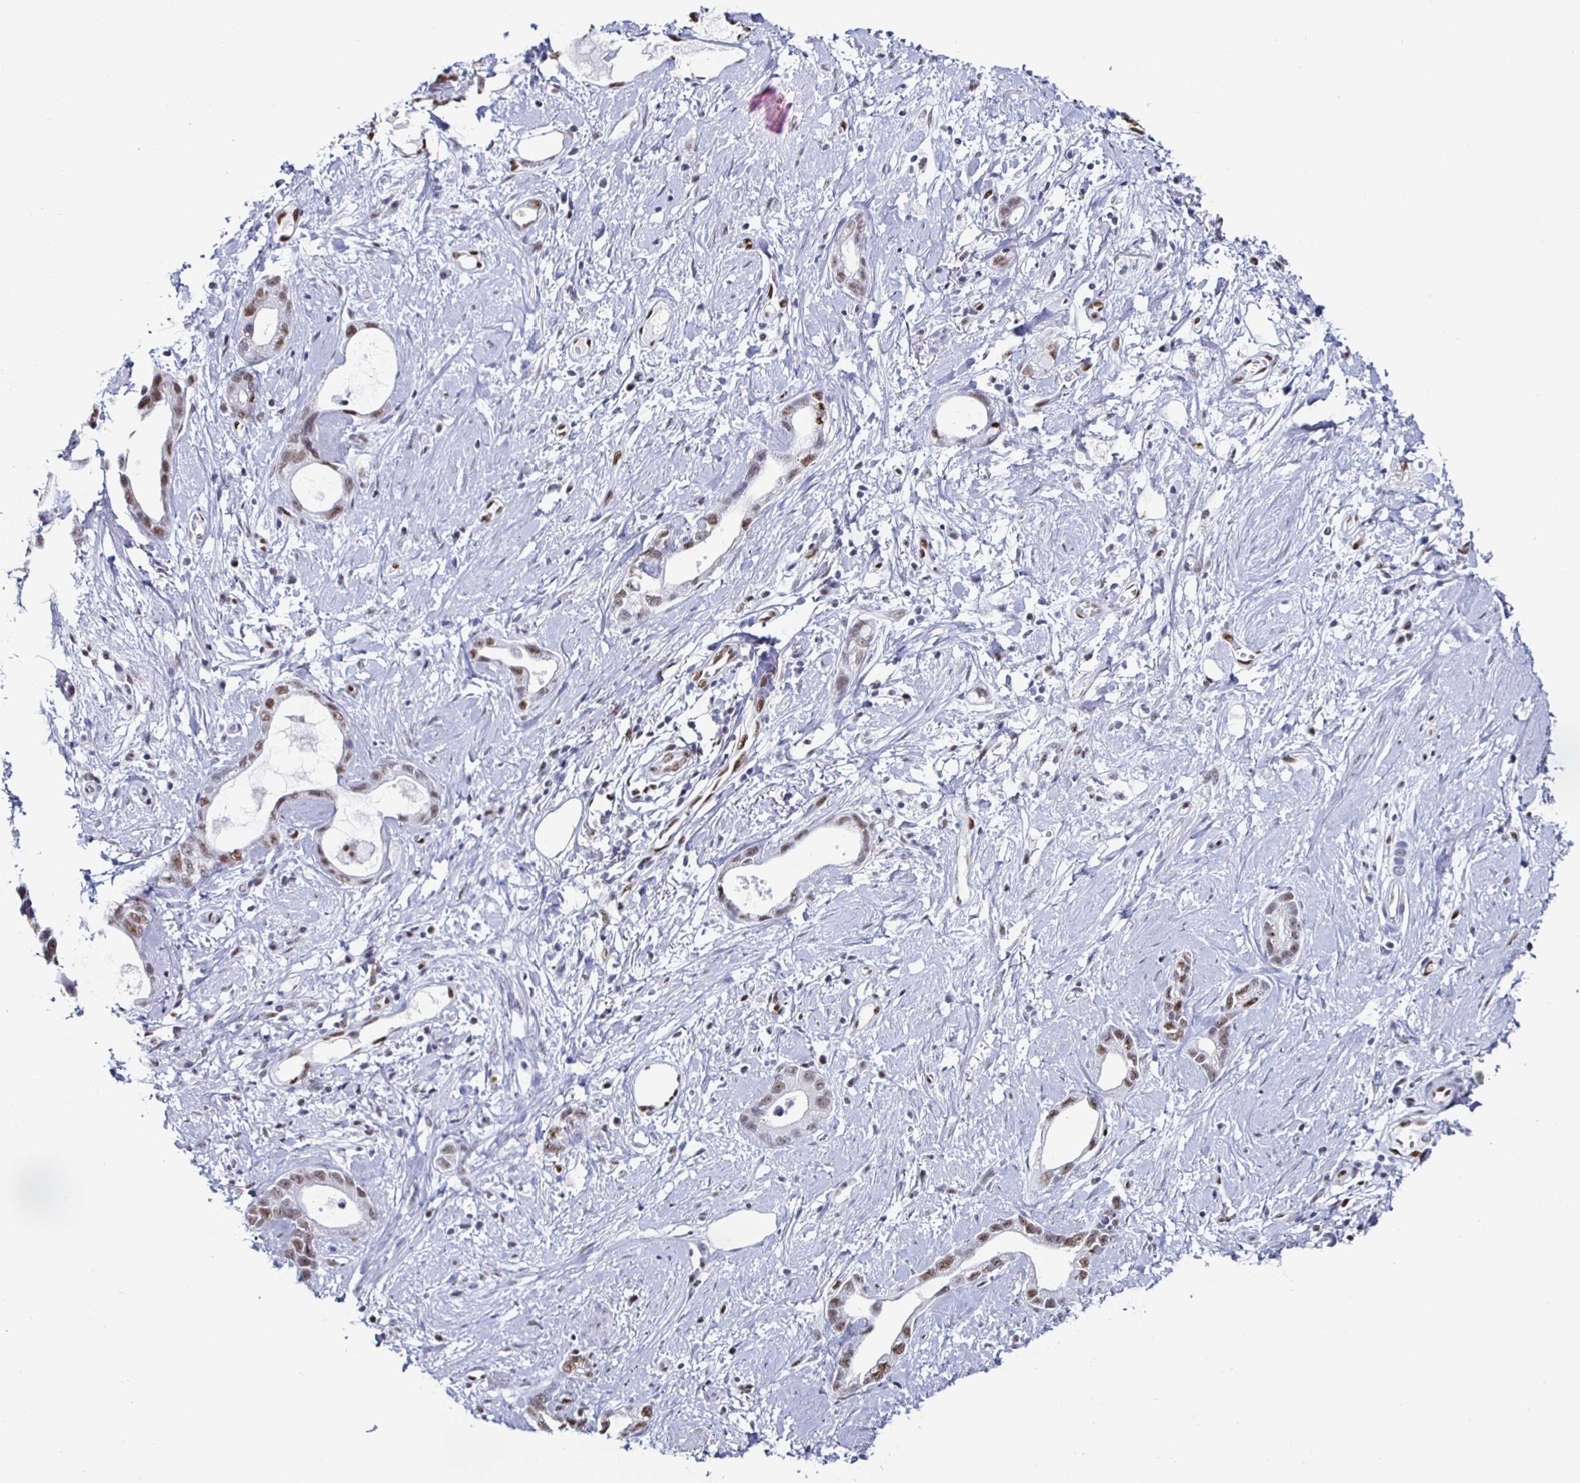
{"staining": {"intensity": "moderate", "quantity": "25%-75%", "location": "nuclear"}, "tissue": "stomach cancer", "cell_type": "Tumor cells", "image_type": "cancer", "snomed": [{"axis": "morphology", "description": "Adenocarcinoma, NOS"}, {"axis": "topography", "description": "Stomach"}], "caption": "Immunohistochemical staining of human adenocarcinoma (stomach) demonstrates medium levels of moderate nuclear staining in approximately 25%-75% of tumor cells.", "gene": "DDX39B", "patient": {"sex": "male", "age": 55}}